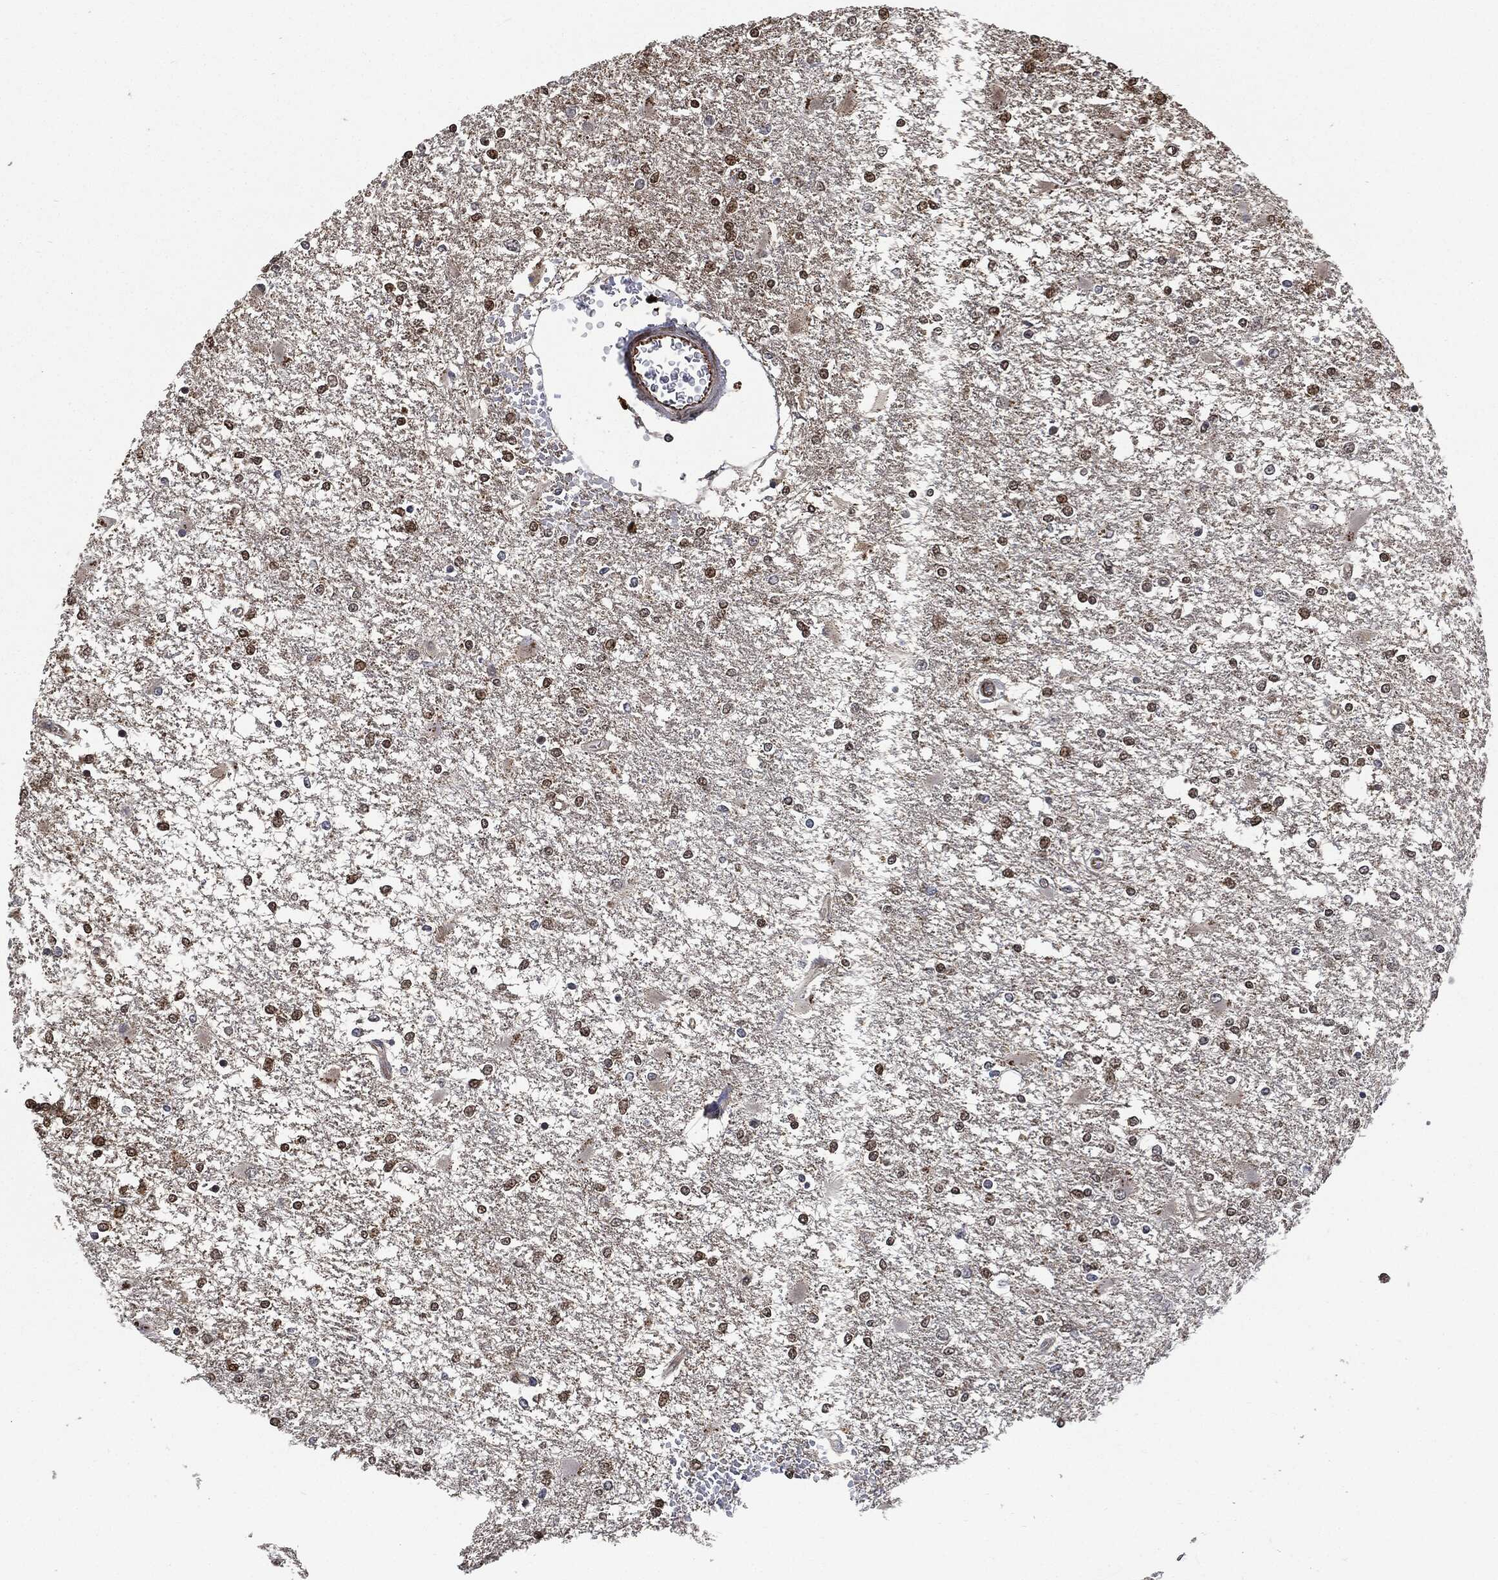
{"staining": {"intensity": "moderate", "quantity": "25%-75%", "location": "nuclear"}, "tissue": "glioma", "cell_type": "Tumor cells", "image_type": "cancer", "snomed": [{"axis": "morphology", "description": "Glioma, malignant, High grade"}, {"axis": "topography", "description": "Cerebral cortex"}], "caption": "IHC photomicrograph of human malignant high-grade glioma stained for a protein (brown), which exhibits medium levels of moderate nuclear expression in approximately 25%-75% of tumor cells.", "gene": "S100A9", "patient": {"sex": "male", "age": 79}}